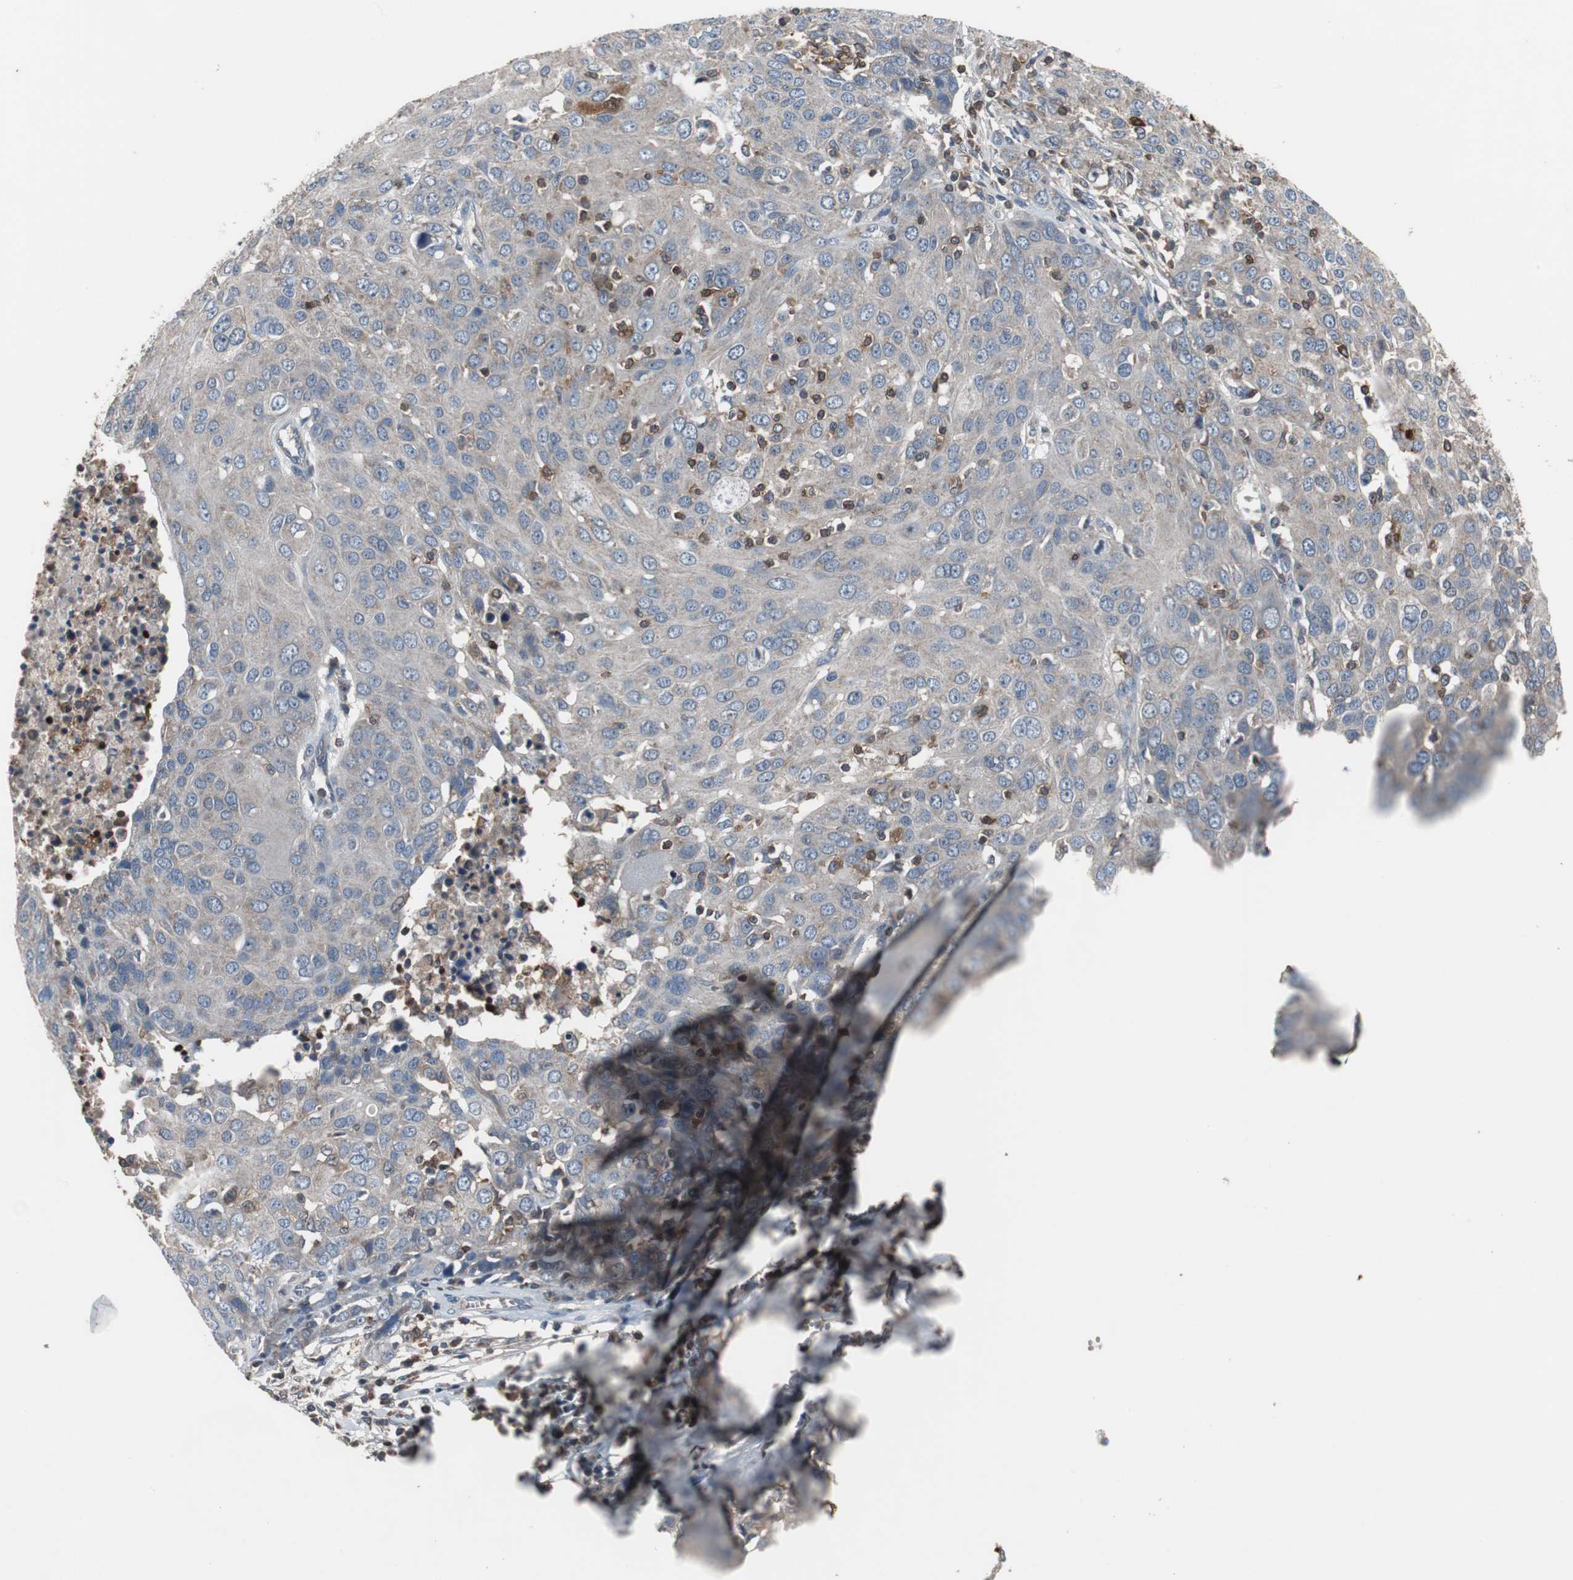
{"staining": {"intensity": "weak", "quantity": "25%-75%", "location": "cytoplasmic/membranous"}, "tissue": "ovarian cancer", "cell_type": "Tumor cells", "image_type": "cancer", "snomed": [{"axis": "morphology", "description": "Carcinoma, endometroid"}, {"axis": "topography", "description": "Ovary"}], "caption": "Human ovarian cancer (endometroid carcinoma) stained with a brown dye exhibits weak cytoplasmic/membranous positive staining in approximately 25%-75% of tumor cells.", "gene": "CALB2", "patient": {"sex": "female", "age": 50}}